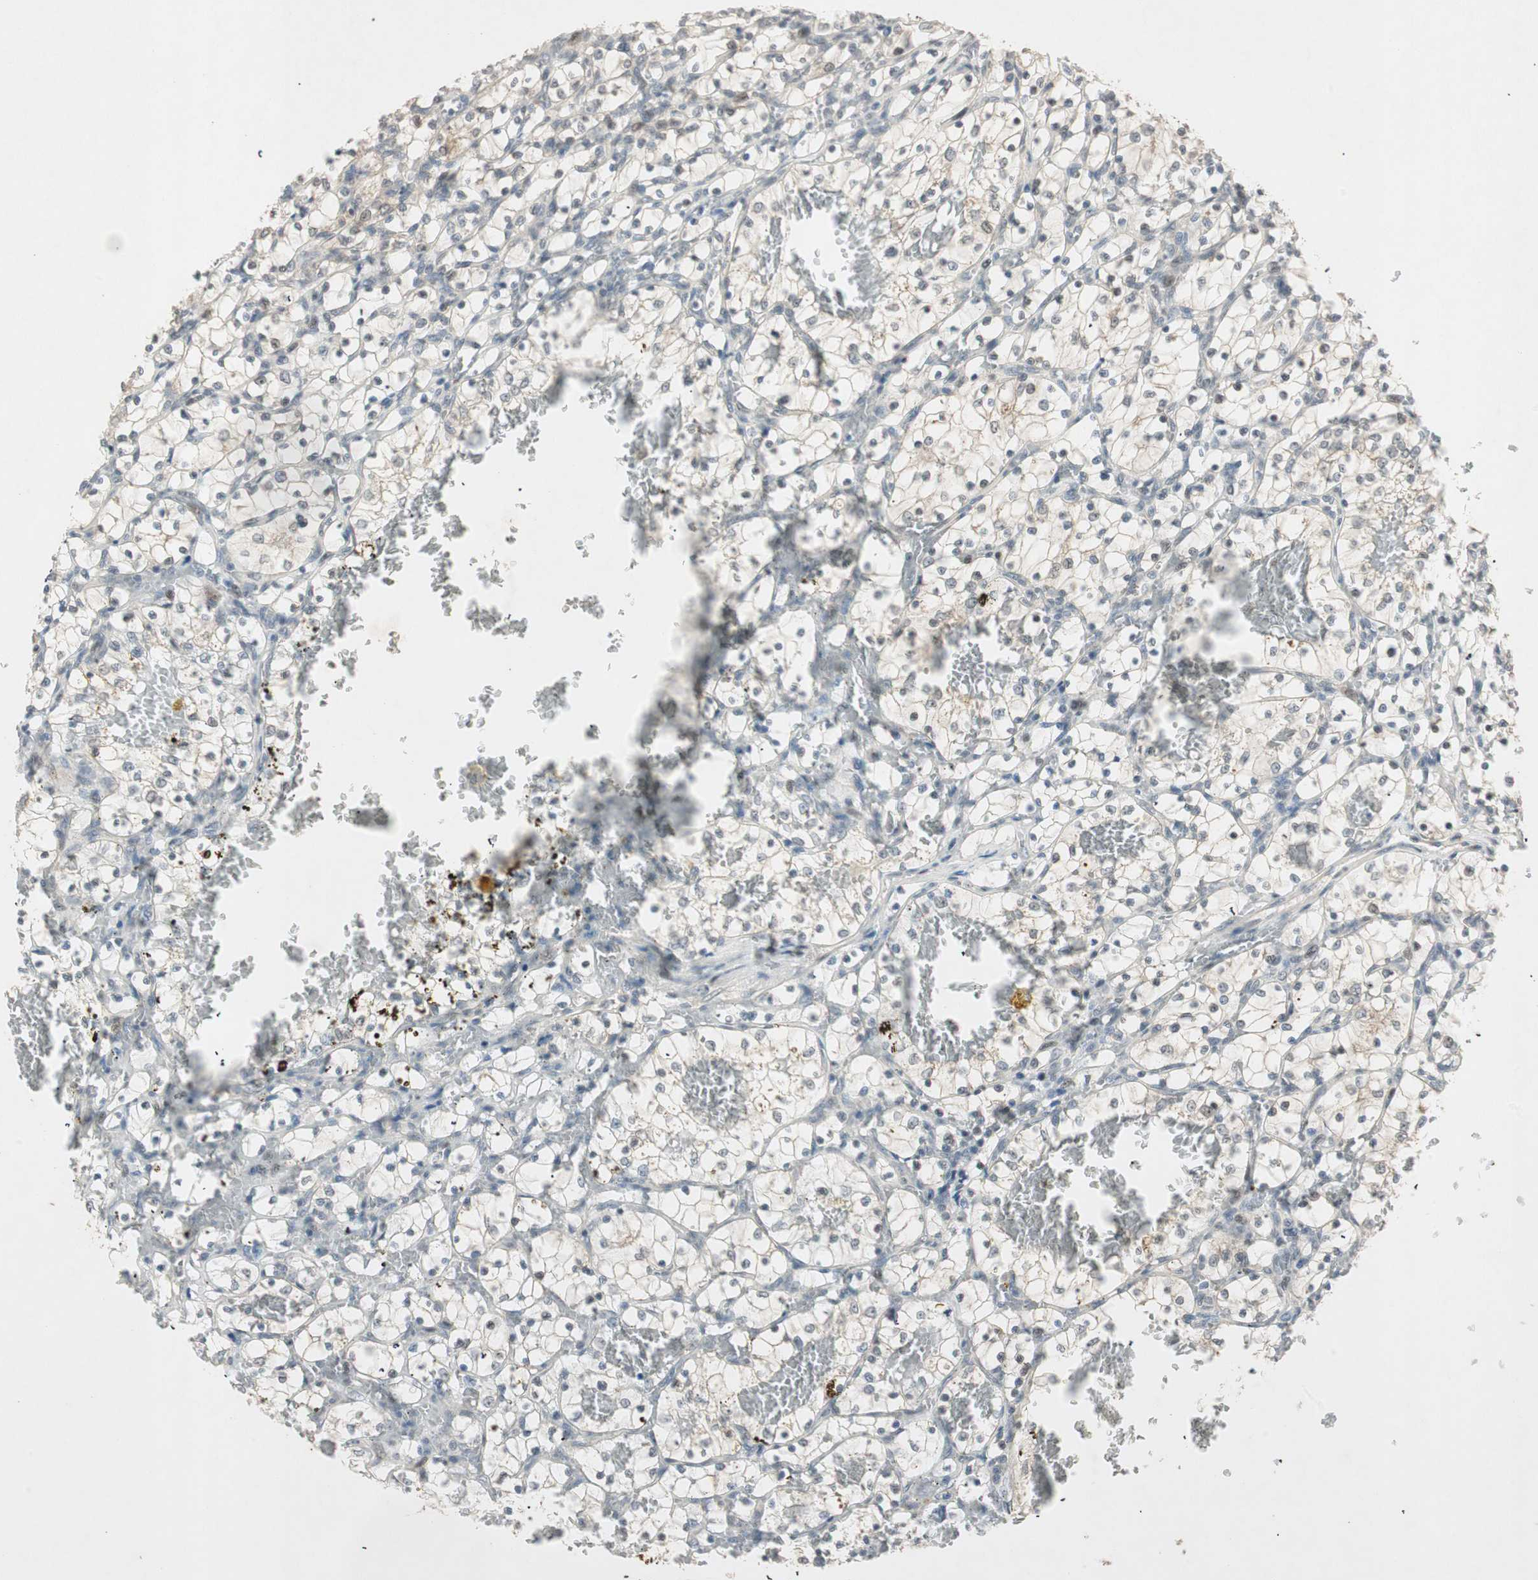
{"staining": {"intensity": "weak", "quantity": "<25%", "location": "cytoplasmic/membranous"}, "tissue": "renal cancer", "cell_type": "Tumor cells", "image_type": "cancer", "snomed": [{"axis": "morphology", "description": "Adenocarcinoma, NOS"}, {"axis": "topography", "description": "Kidney"}], "caption": "There is no significant expression in tumor cells of renal adenocarcinoma. (DAB IHC, high magnification).", "gene": "ACSL5", "patient": {"sex": "female", "age": 69}}